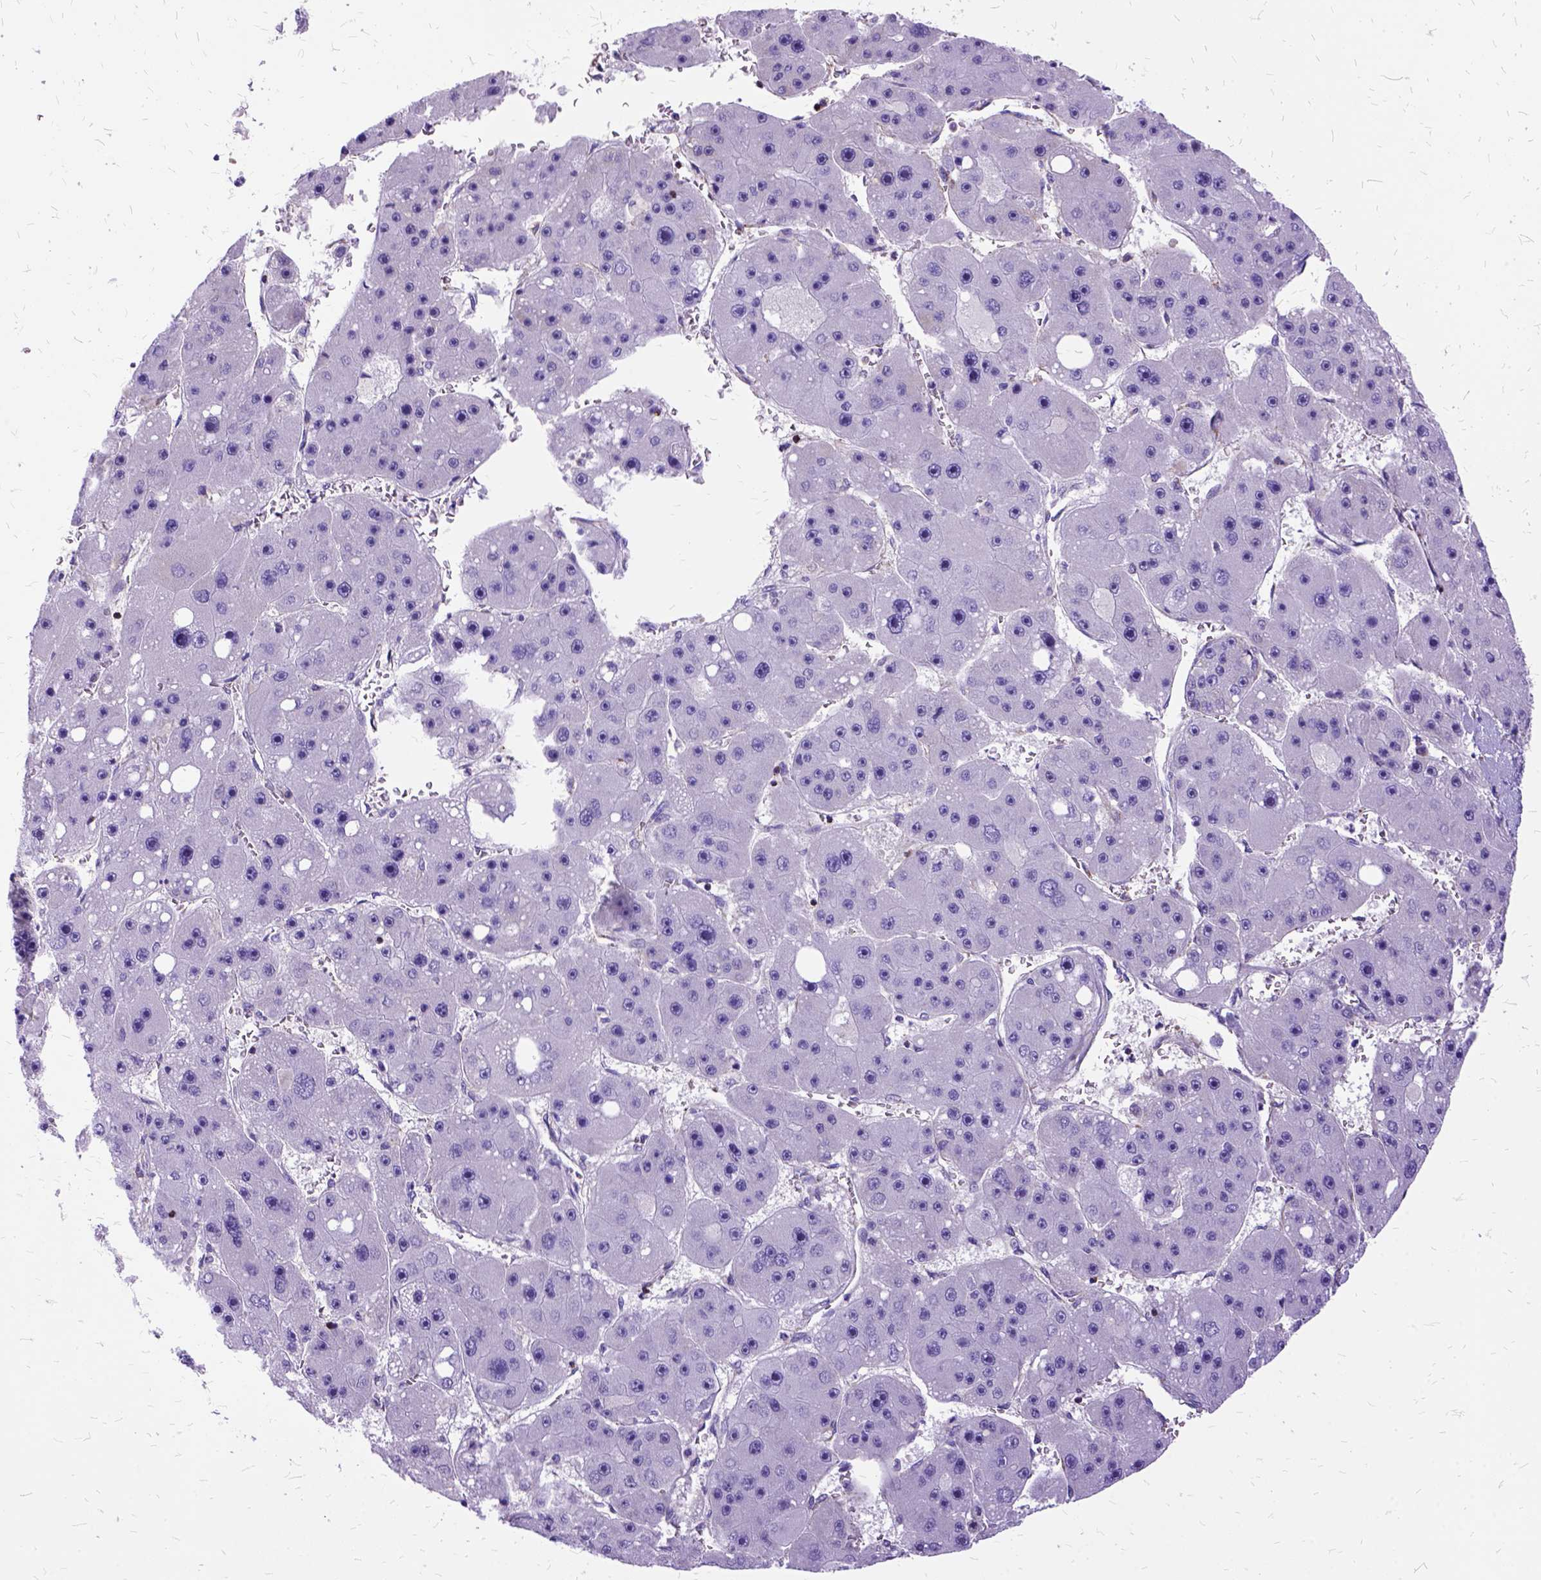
{"staining": {"intensity": "negative", "quantity": "none", "location": "none"}, "tissue": "liver cancer", "cell_type": "Tumor cells", "image_type": "cancer", "snomed": [{"axis": "morphology", "description": "Carcinoma, Hepatocellular, NOS"}, {"axis": "topography", "description": "Liver"}], "caption": "The immunohistochemistry micrograph has no significant staining in tumor cells of liver hepatocellular carcinoma tissue.", "gene": "OXCT1", "patient": {"sex": "female", "age": 61}}